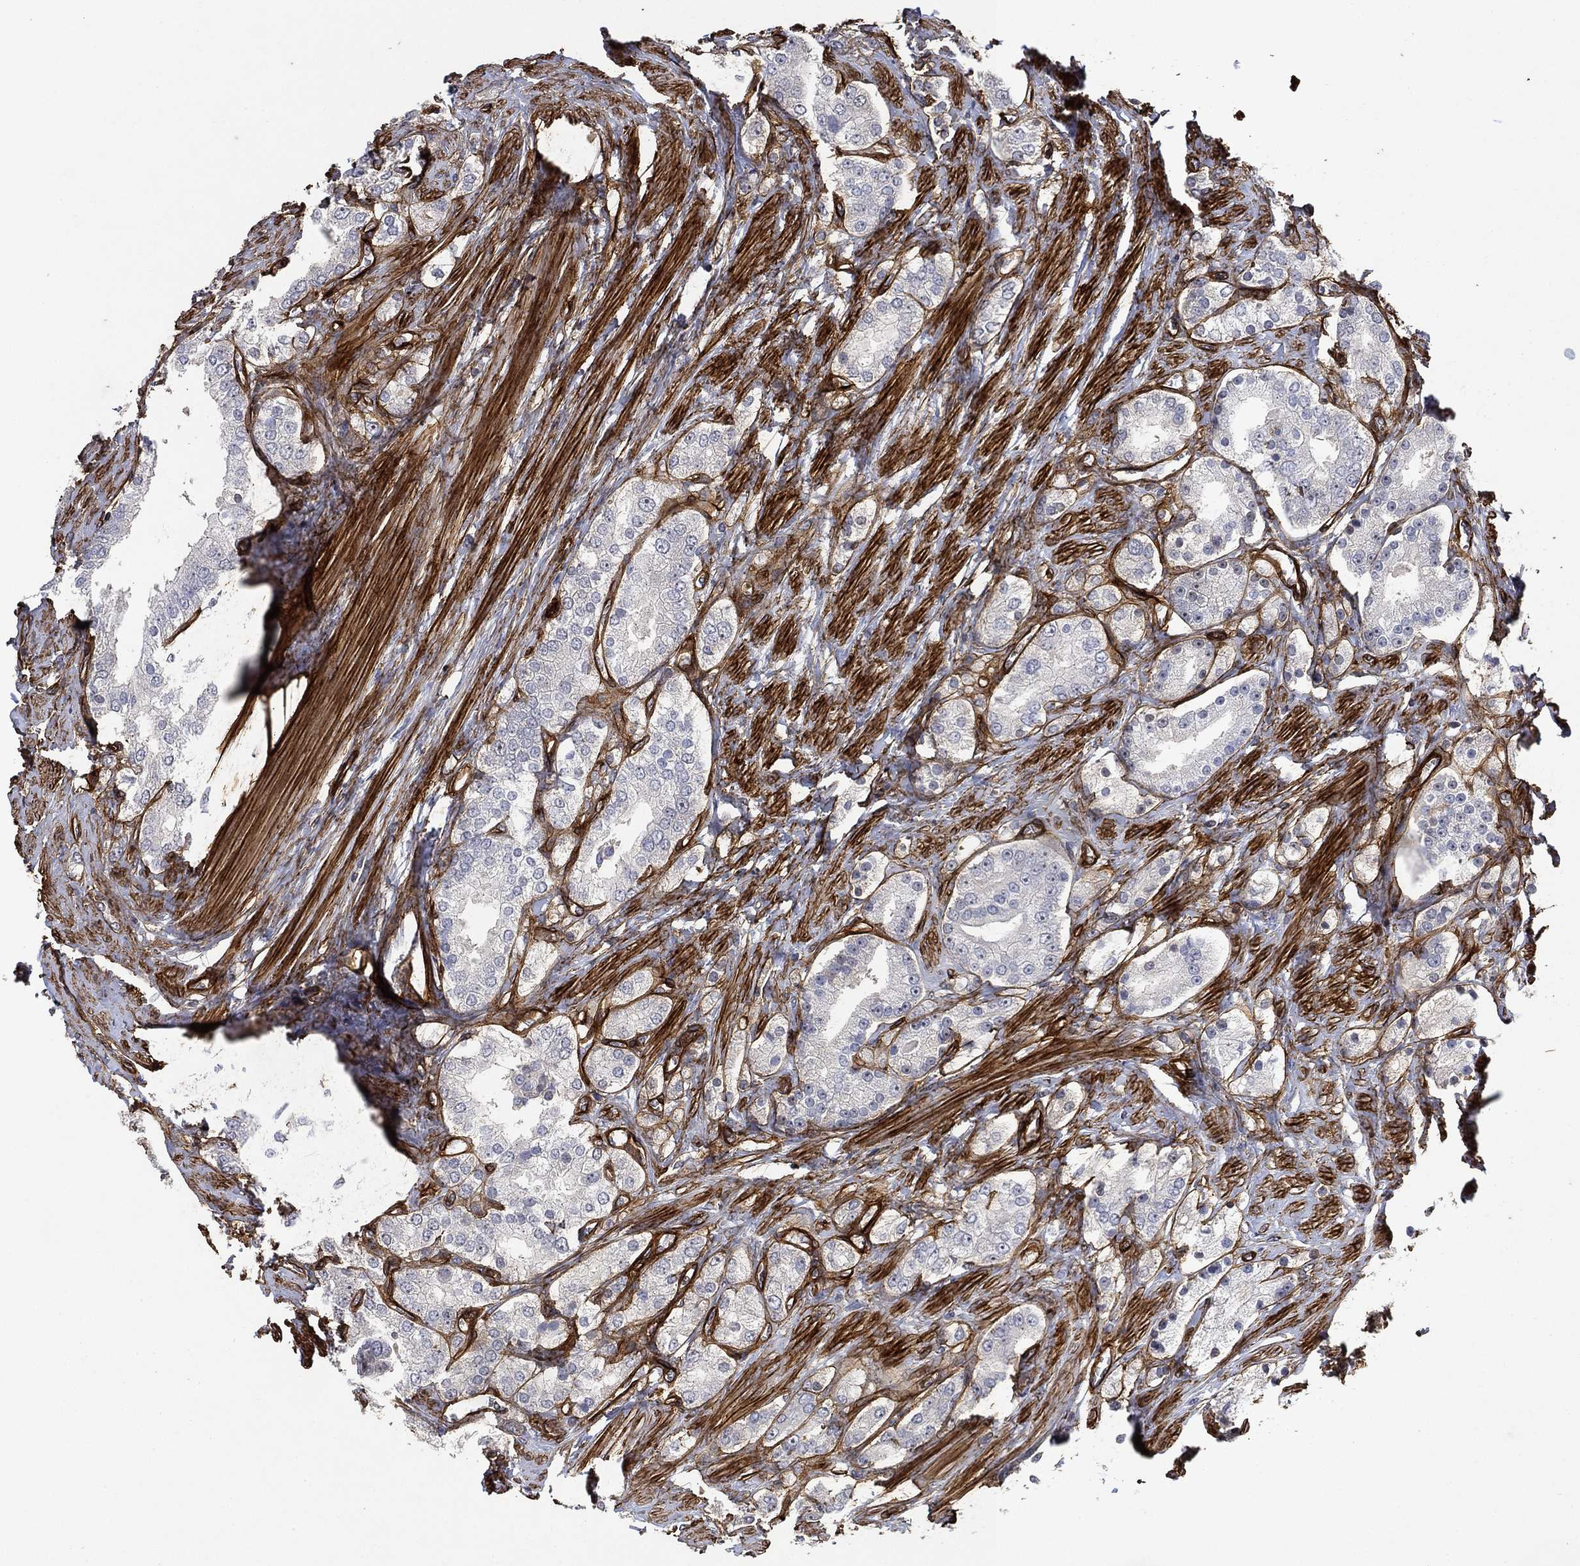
{"staining": {"intensity": "negative", "quantity": "none", "location": "none"}, "tissue": "prostate cancer", "cell_type": "Tumor cells", "image_type": "cancer", "snomed": [{"axis": "morphology", "description": "Adenocarcinoma, NOS"}, {"axis": "topography", "description": "Prostate and seminal vesicle, NOS"}, {"axis": "topography", "description": "Prostate"}], "caption": "A histopathology image of human prostate cancer (adenocarcinoma) is negative for staining in tumor cells.", "gene": "COL4A2", "patient": {"sex": "male", "age": 67}}